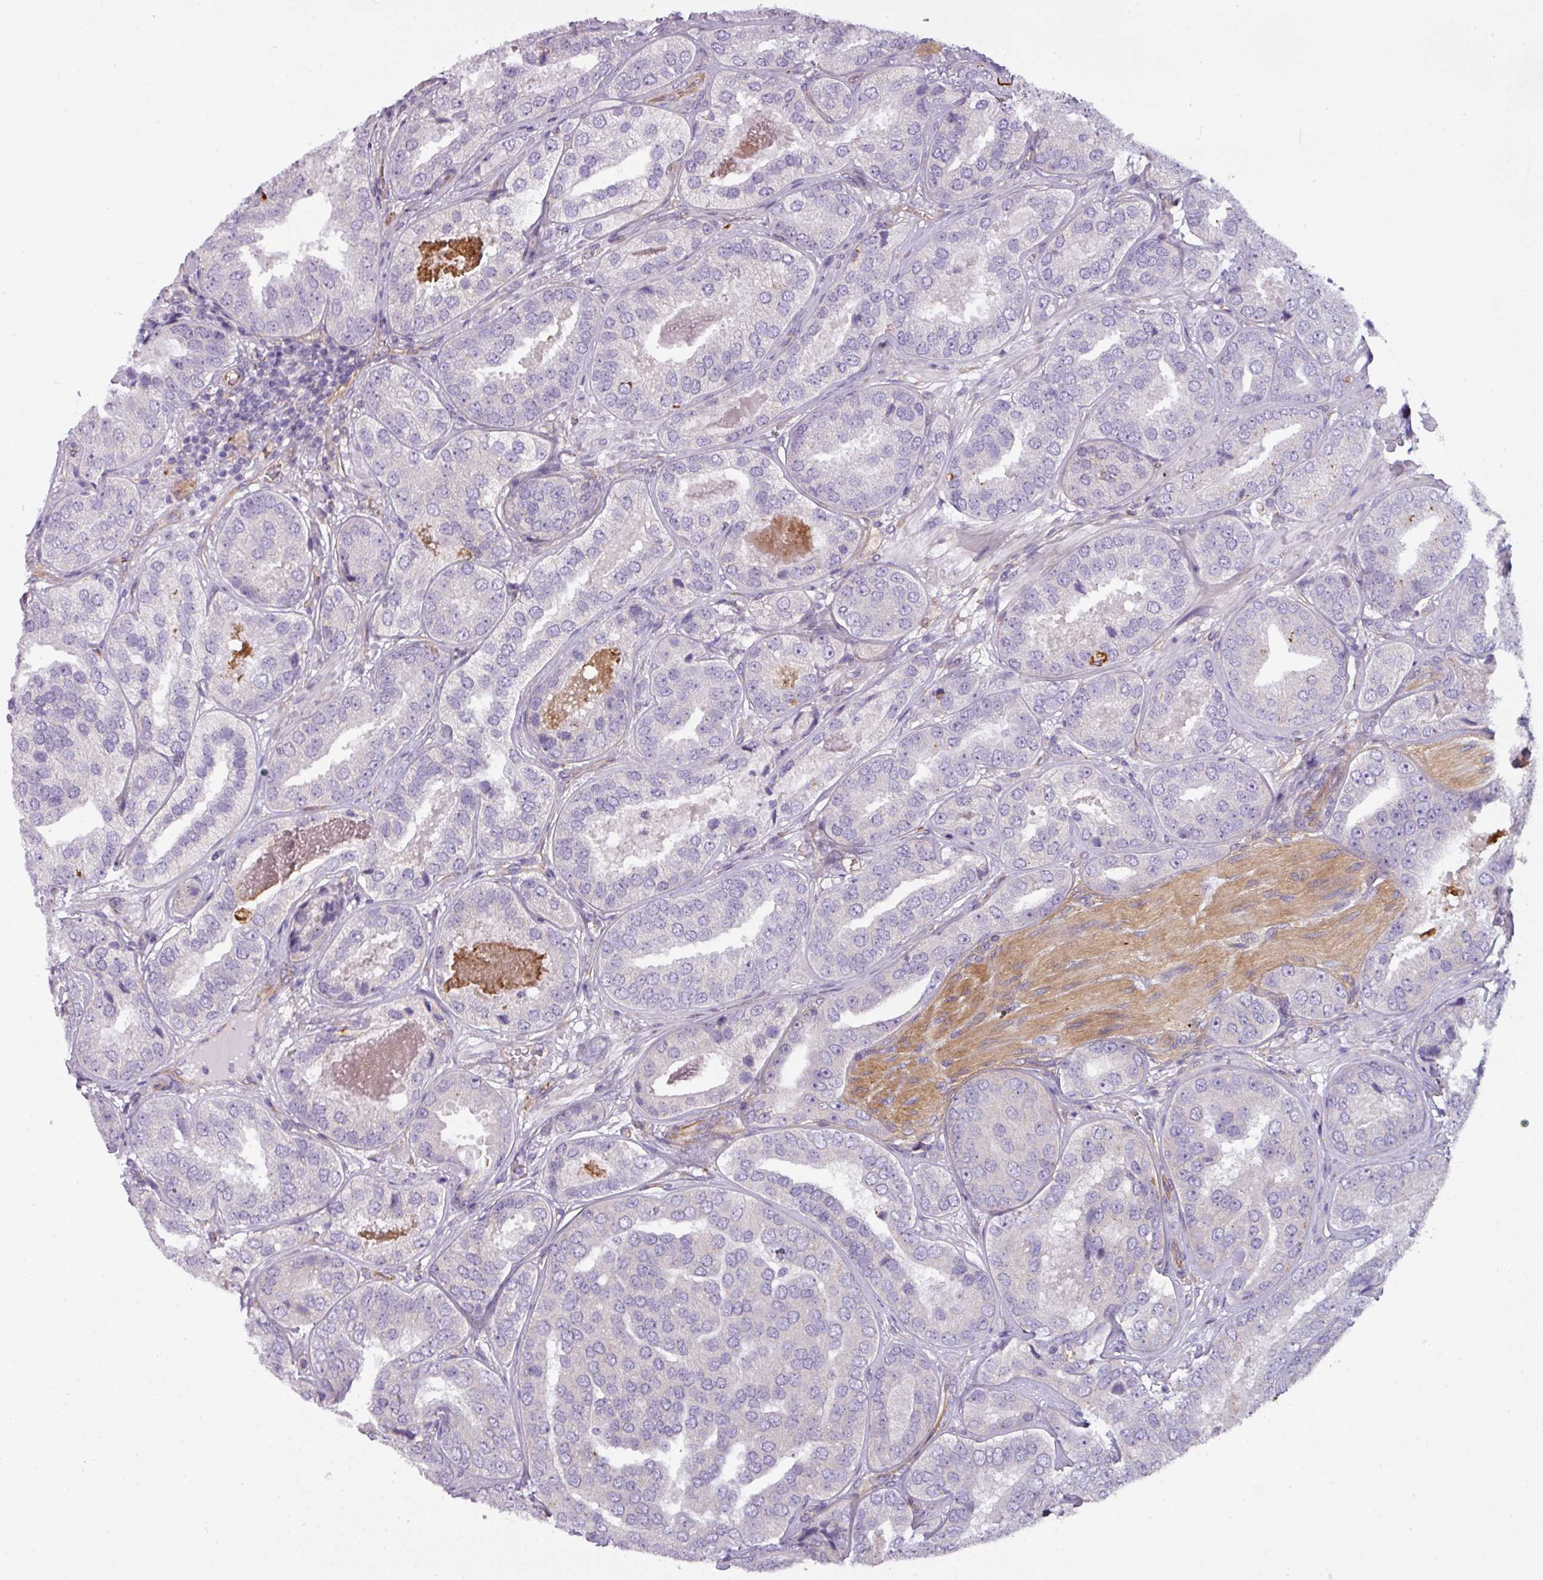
{"staining": {"intensity": "negative", "quantity": "none", "location": "none"}, "tissue": "prostate cancer", "cell_type": "Tumor cells", "image_type": "cancer", "snomed": [{"axis": "morphology", "description": "Adenocarcinoma, High grade"}, {"axis": "topography", "description": "Prostate"}], "caption": "The histopathology image exhibits no significant expression in tumor cells of prostate cancer. (DAB (3,3'-diaminobenzidine) IHC with hematoxylin counter stain).", "gene": "BUD23", "patient": {"sex": "male", "age": 63}}